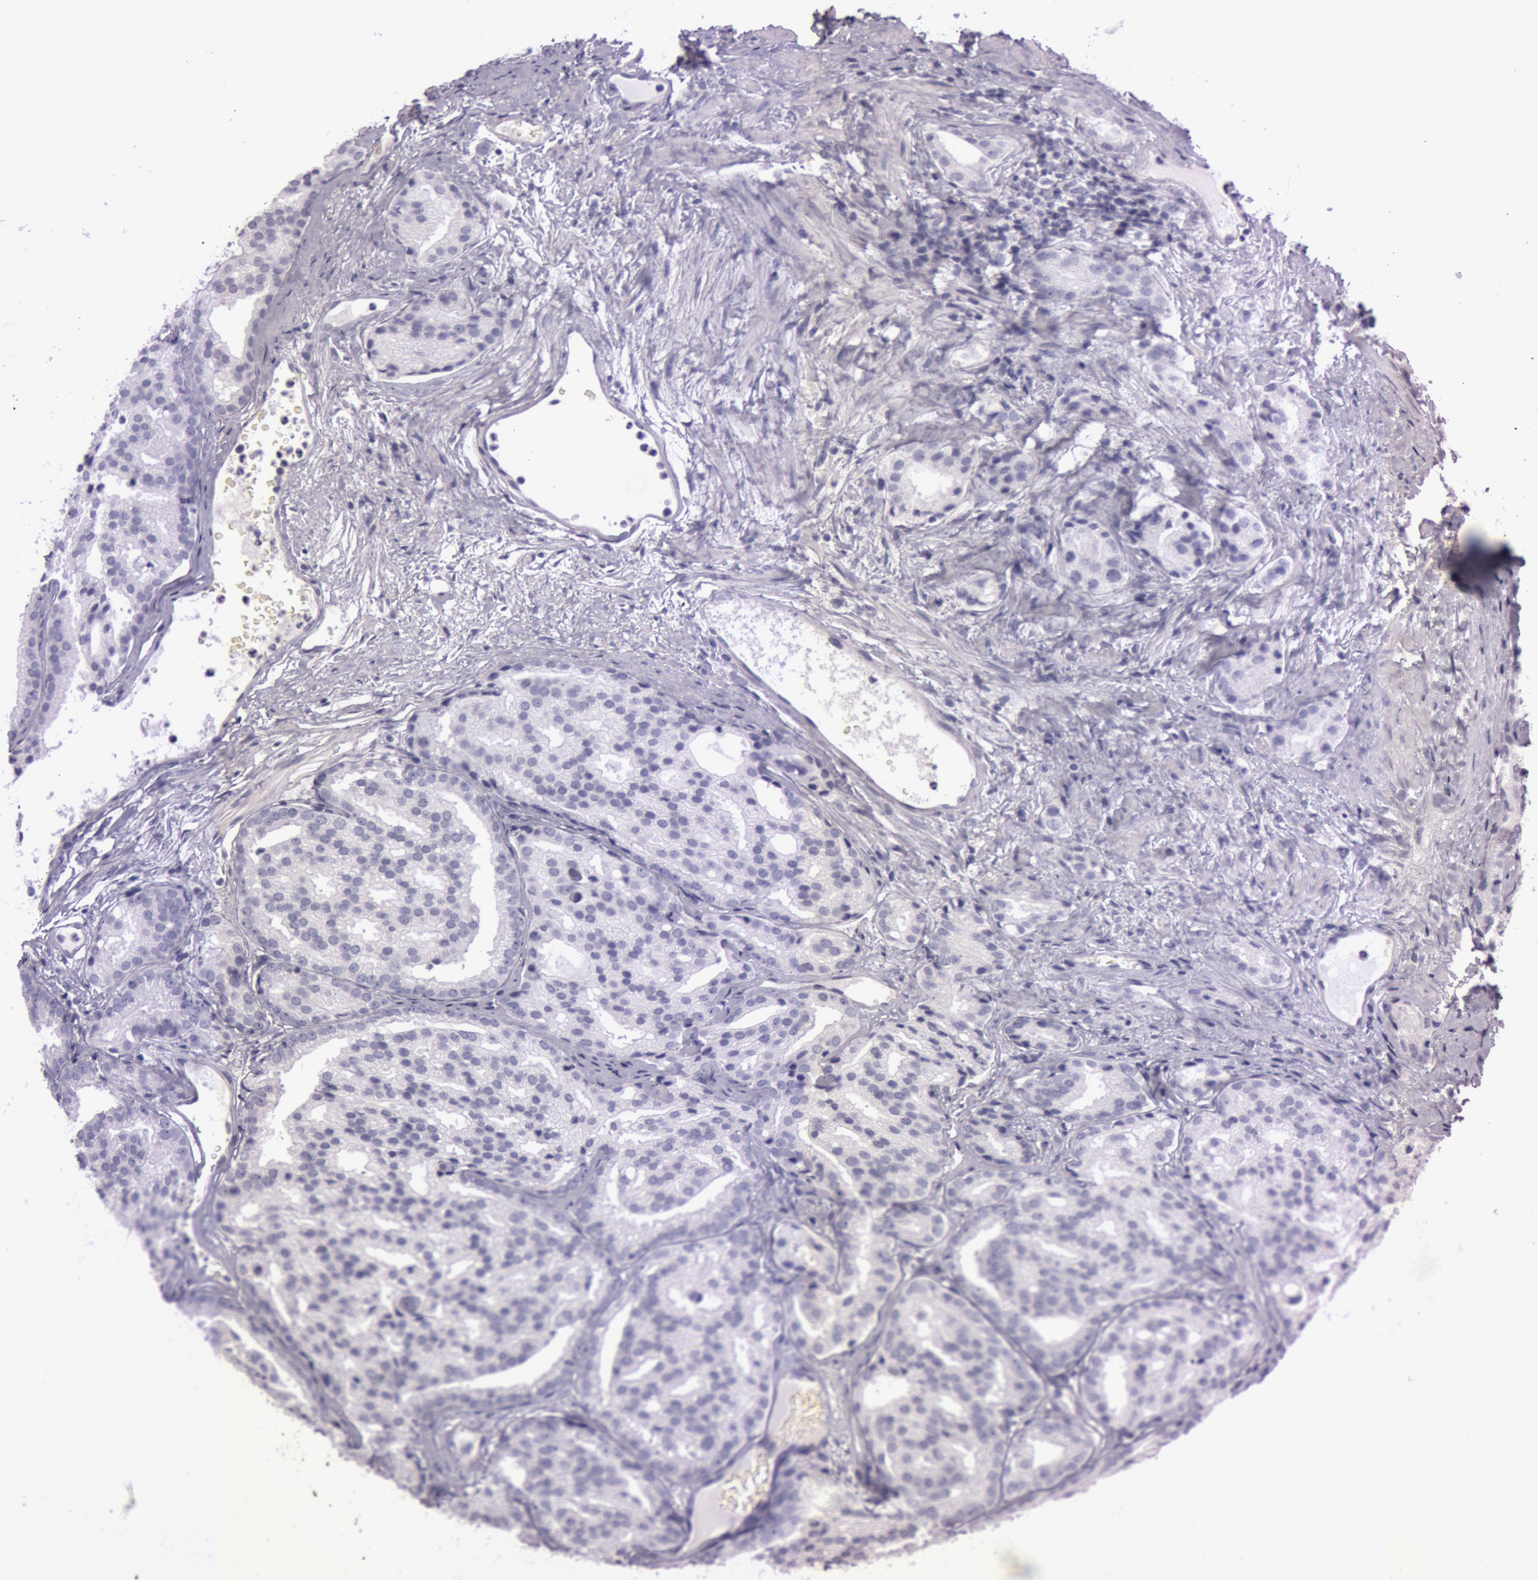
{"staining": {"intensity": "negative", "quantity": "none", "location": "none"}, "tissue": "prostate cancer", "cell_type": "Tumor cells", "image_type": "cancer", "snomed": [{"axis": "morphology", "description": "Adenocarcinoma, High grade"}, {"axis": "topography", "description": "Prostate"}], "caption": "DAB immunohistochemical staining of prostate cancer demonstrates no significant positivity in tumor cells. Nuclei are stained in blue.", "gene": "S100A7", "patient": {"sex": "male", "age": 64}}